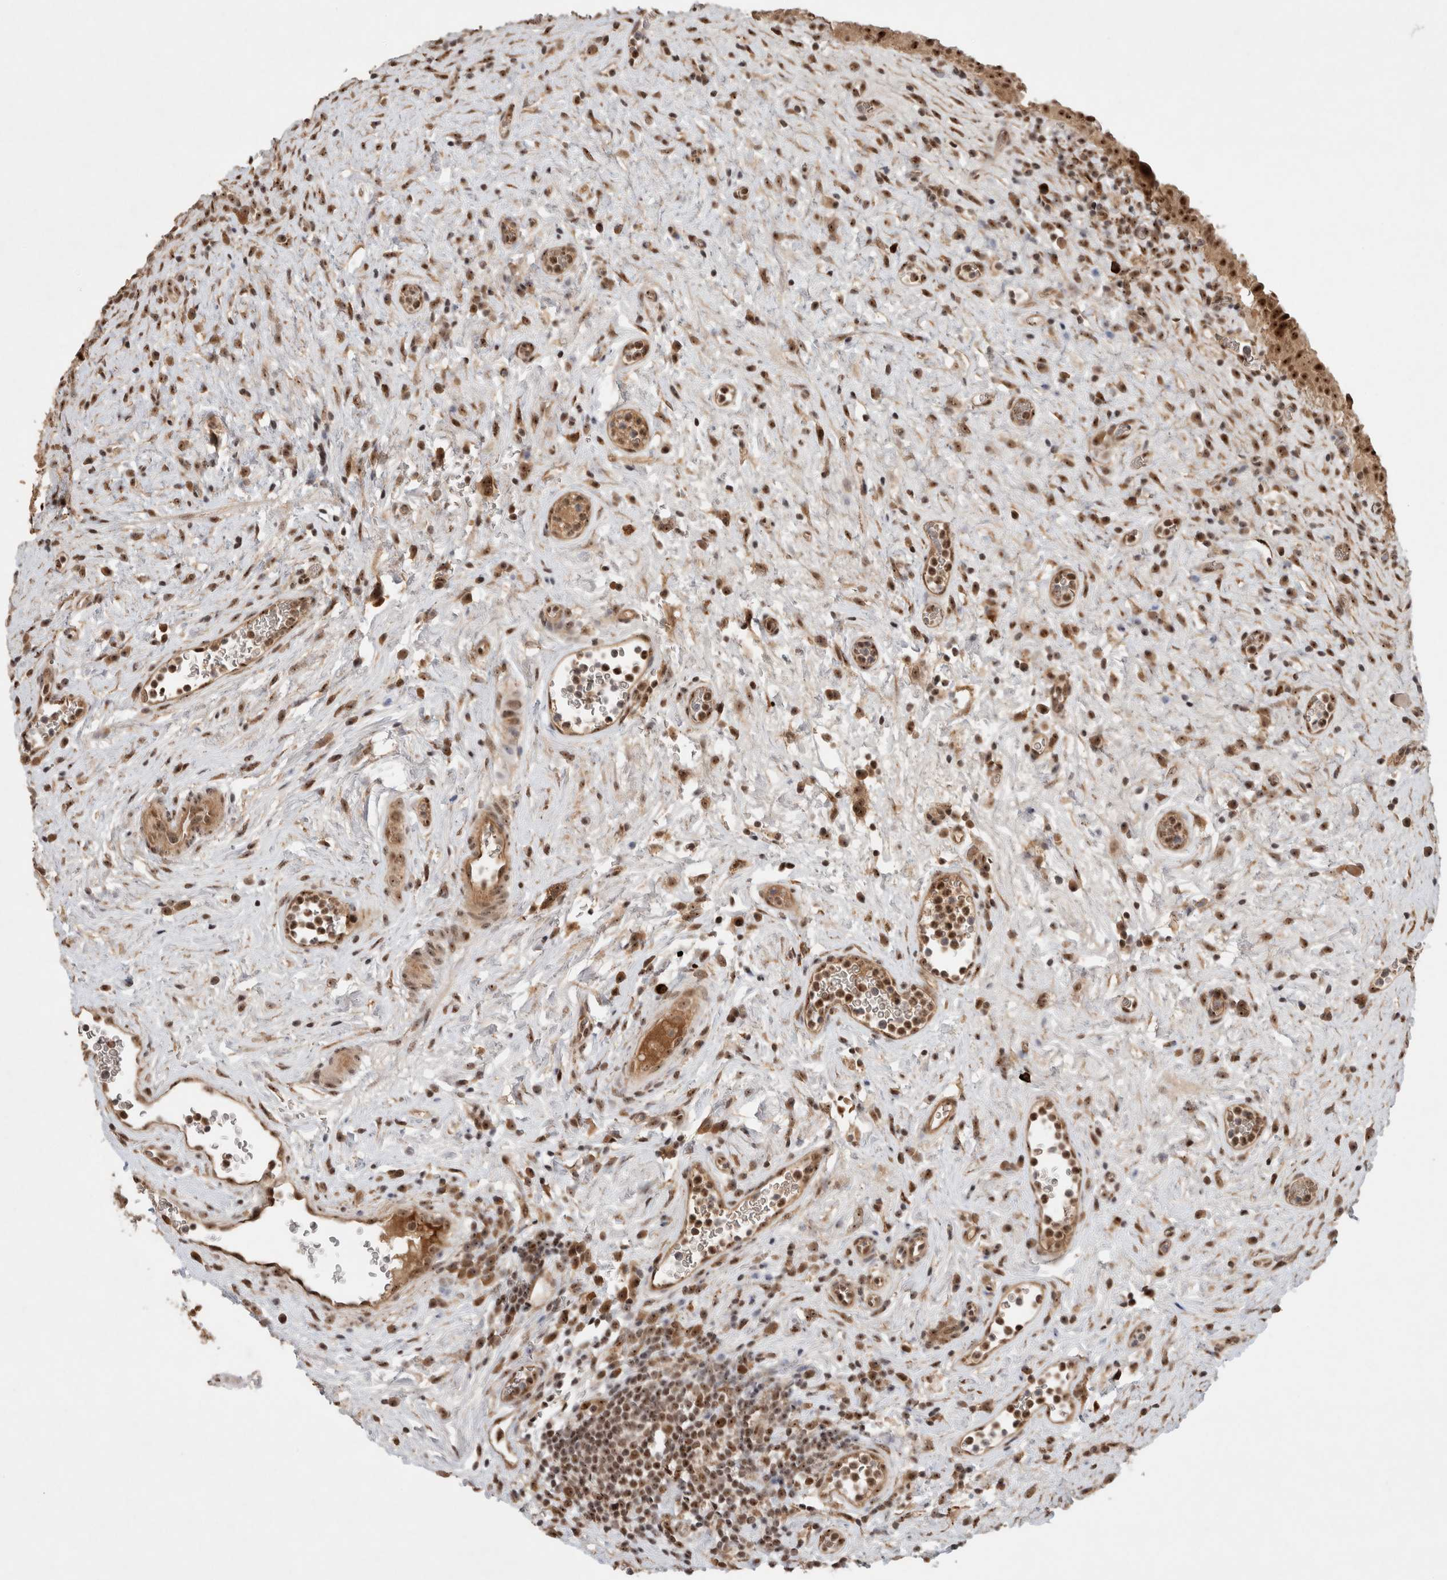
{"staining": {"intensity": "moderate", "quantity": ">75%", "location": "cytoplasmic/membranous,nuclear"}, "tissue": "urinary bladder", "cell_type": "Urothelial cells", "image_type": "normal", "snomed": [{"axis": "morphology", "description": "Normal tissue, NOS"}, {"axis": "topography", "description": "Urinary bladder"}], "caption": "DAB immunohistochemical staining of benign human urinary bladder shows moderate cytoplasmic/membranous,nuclear protein positivity in approximately >75% of urothelial cells. The staining is performed using DAB brown chromogen to label protein expression. The nuclei are counter-stained blue using hematoxylin.", "gene": "MPHOSPH6", "patient": {"sex": "male", "age": 82}}